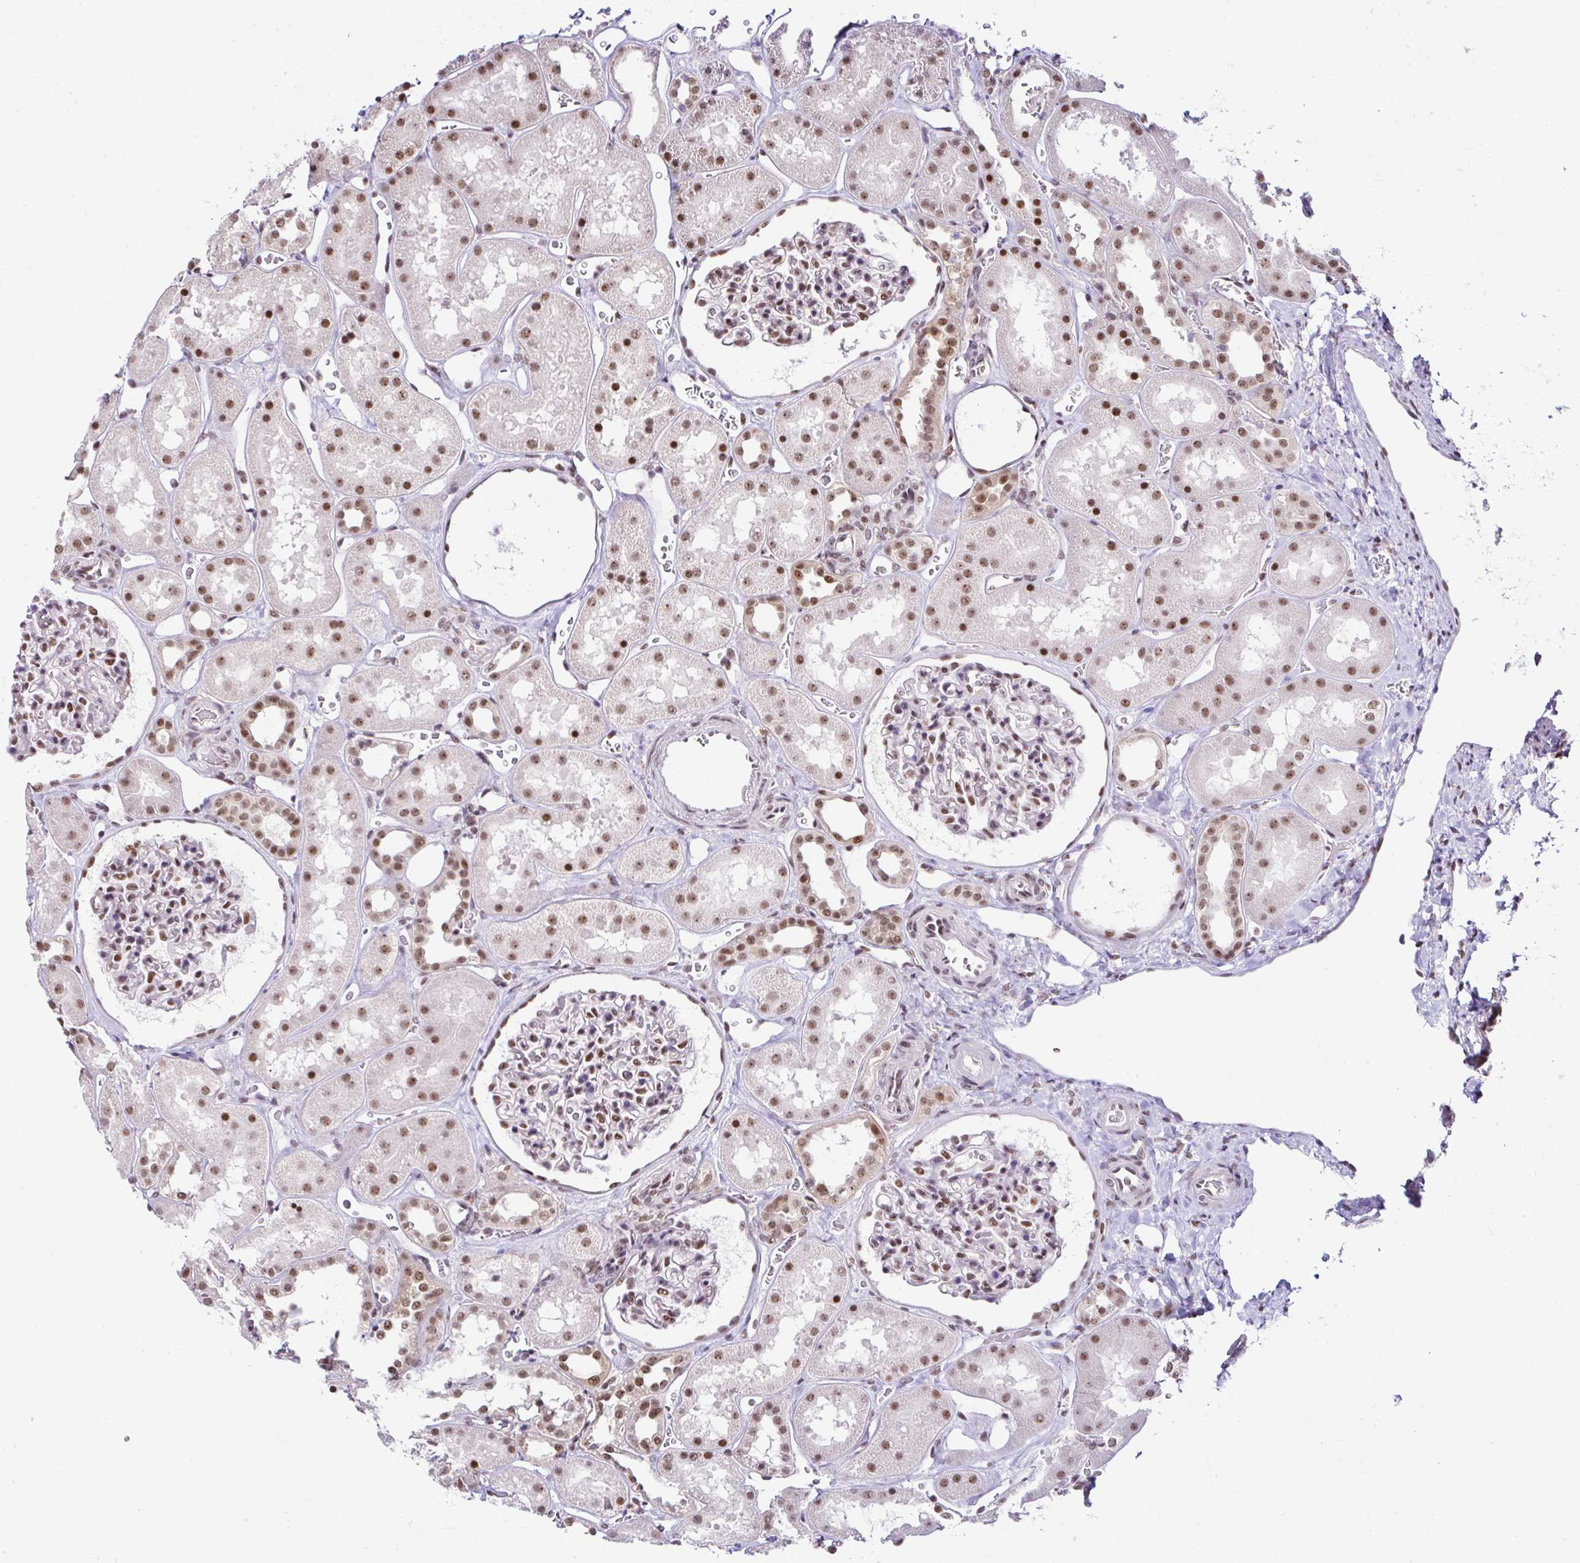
{"staining": {"intensity": "moderate", "quantity": "25%-75%", "location": "nuclear"}, "tissue": "kidney", "cell_type": "Cells in glomeruli", "image_type": "normal", "snomed": [{"axis": "morphology", "description": "Normal tissue, NOS"}, {"axis": "topography", "description": "Kidney"}], "caption": "Kidney stained with DAB immunohistochemistry shows medium levels of moderate nuclear expression in about 25%-75% of cells in glomeruli. The protein of interest is stained brown, and the nuclei are stained in blue (DAB IHC with brightfield microscopy, high magnification).", "gene": "PTPN2", "patient": {"sex": "female", "age": 41}}